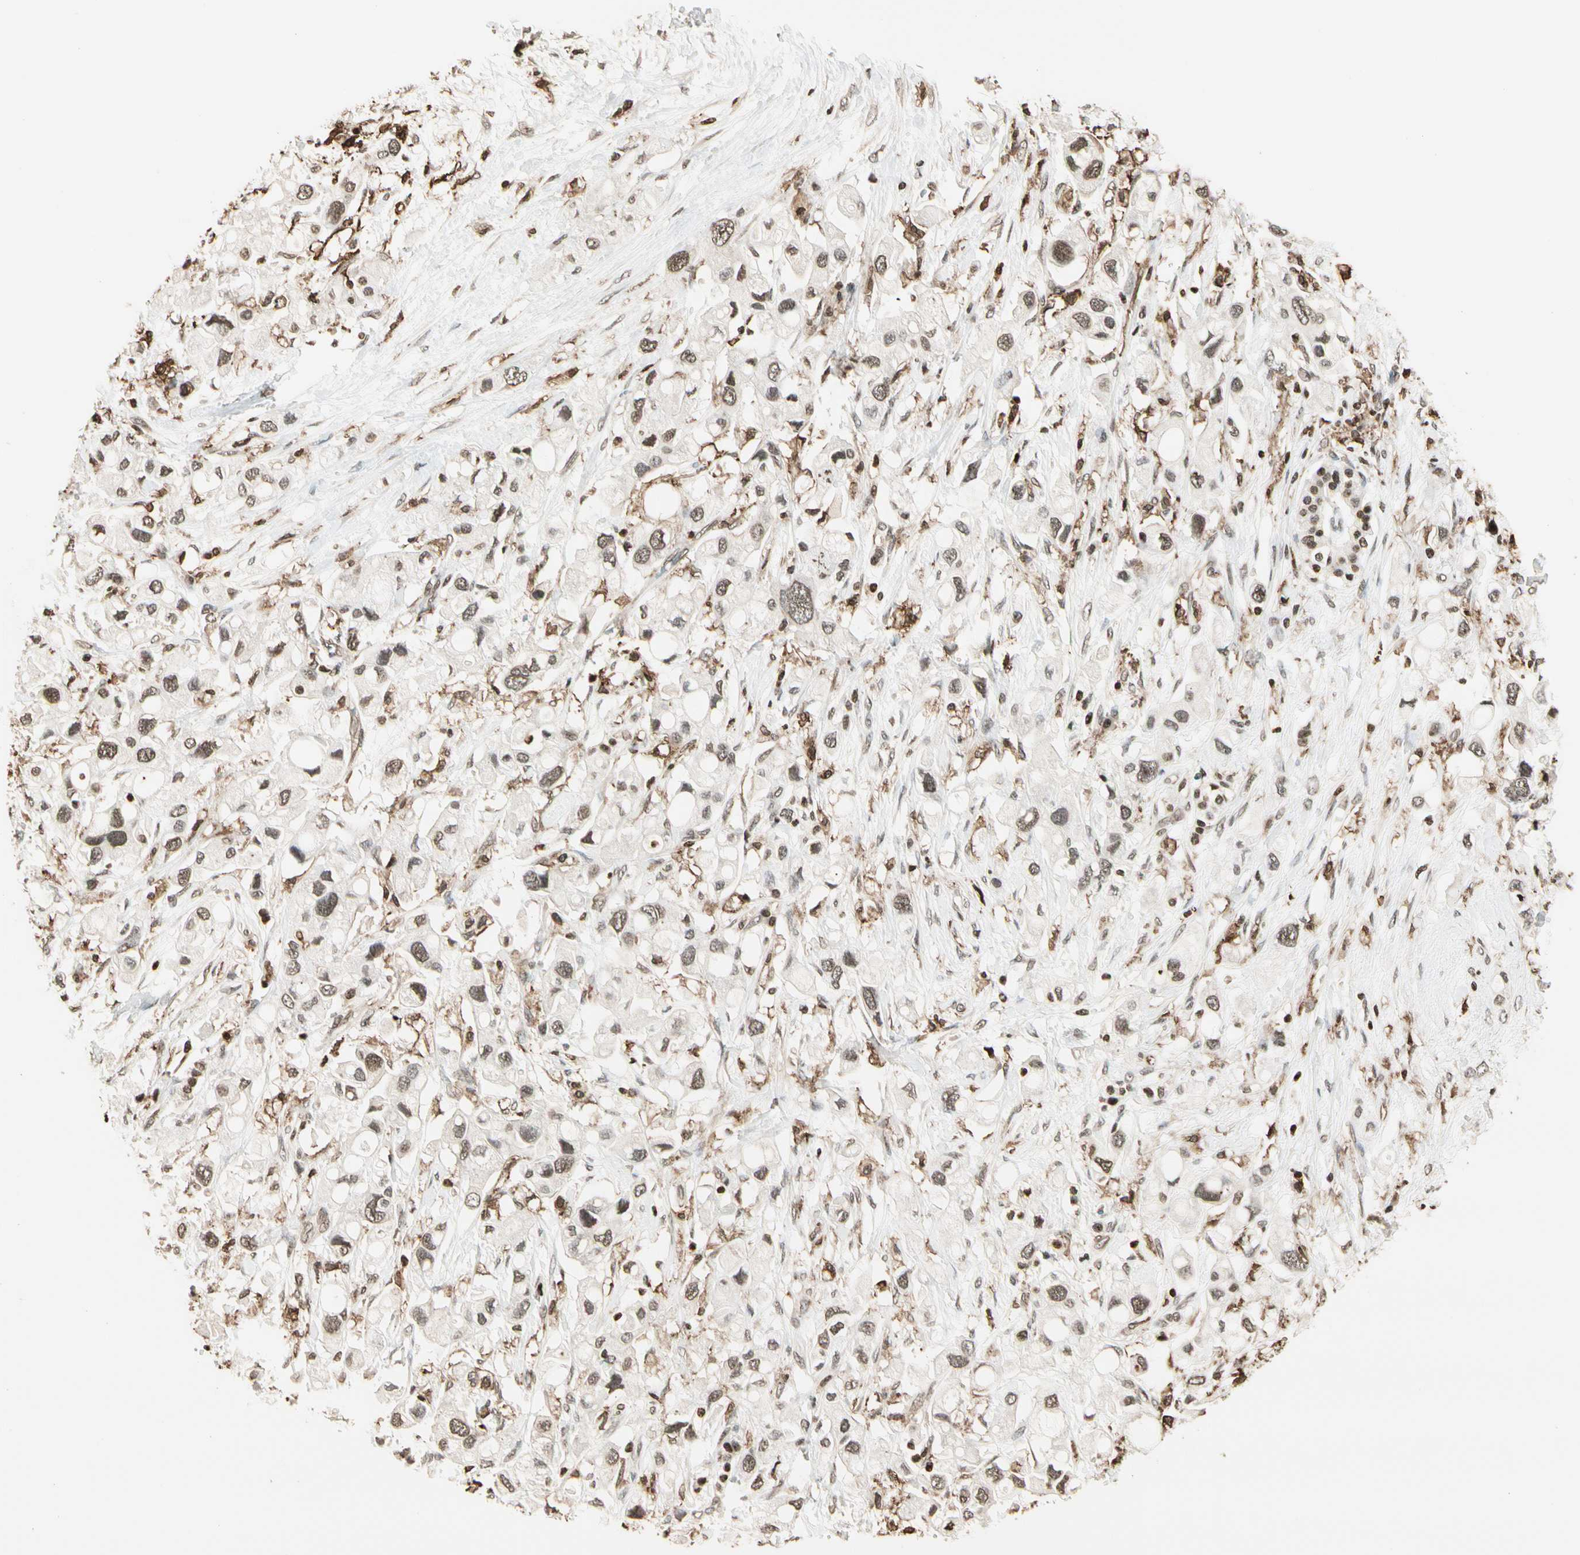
{"staining": {"intensity": "weak", "quantity": ">75%", "location": "nuclear"}, "tissue": "pancreatic cancer", "cell_type": "Tumor cells", "image_type": "cancer", "snomed": [{"axis": "morphology", "description": "Adenocarcinoma, NOS"}, {"axis": "topography", "description": "Pancreas"}], "caption": "Immunohistochemistry (IHC) of human pancreatic cancer (adenocarcinoma) shows low levels of weak nuclear expression in about >75% of tumor cells.", "gene": "FER", "patient": {"sex": "female", "age": 56}}